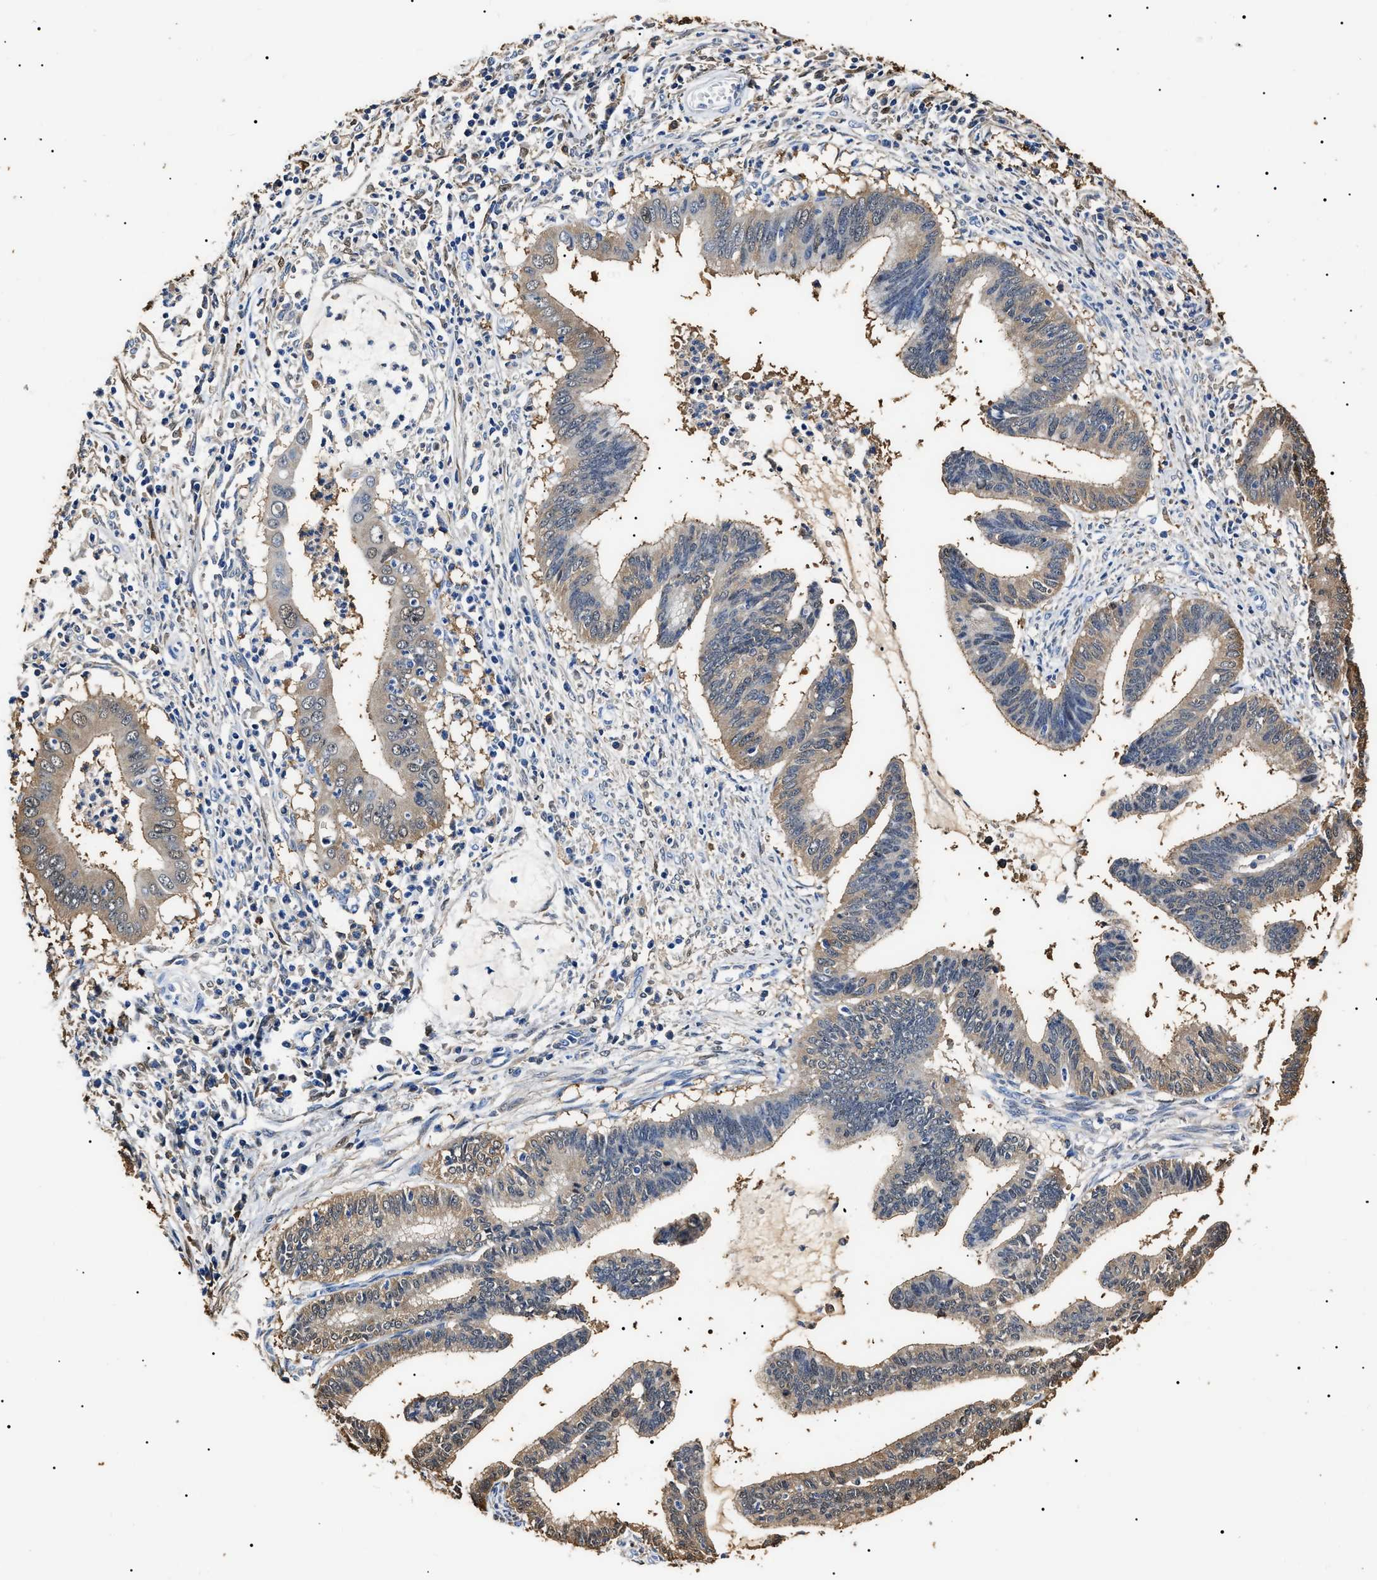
{"staining": {"intensity": "weak", "quantity": ">75%", "location": "cytoplasmic/membranous"}, "tissue": "cervical cancer", "cell_type": "Tumor cells", "image_type": "cancer", "snomed": [{"axis": "morphology", "description": "Adenocarcinoma, NOS"}, {"axis": "topography", "description": "Cervix"}], "caption": "Immunohistochemistry (DAB) staining of human cervical adenocarcinoma exhibits weak cytoplasmic/membranous protein positivity in about >75% of tumor cells.", "gene": "ALDH1A1", "patient": {"sex": "female", "age": 36}}